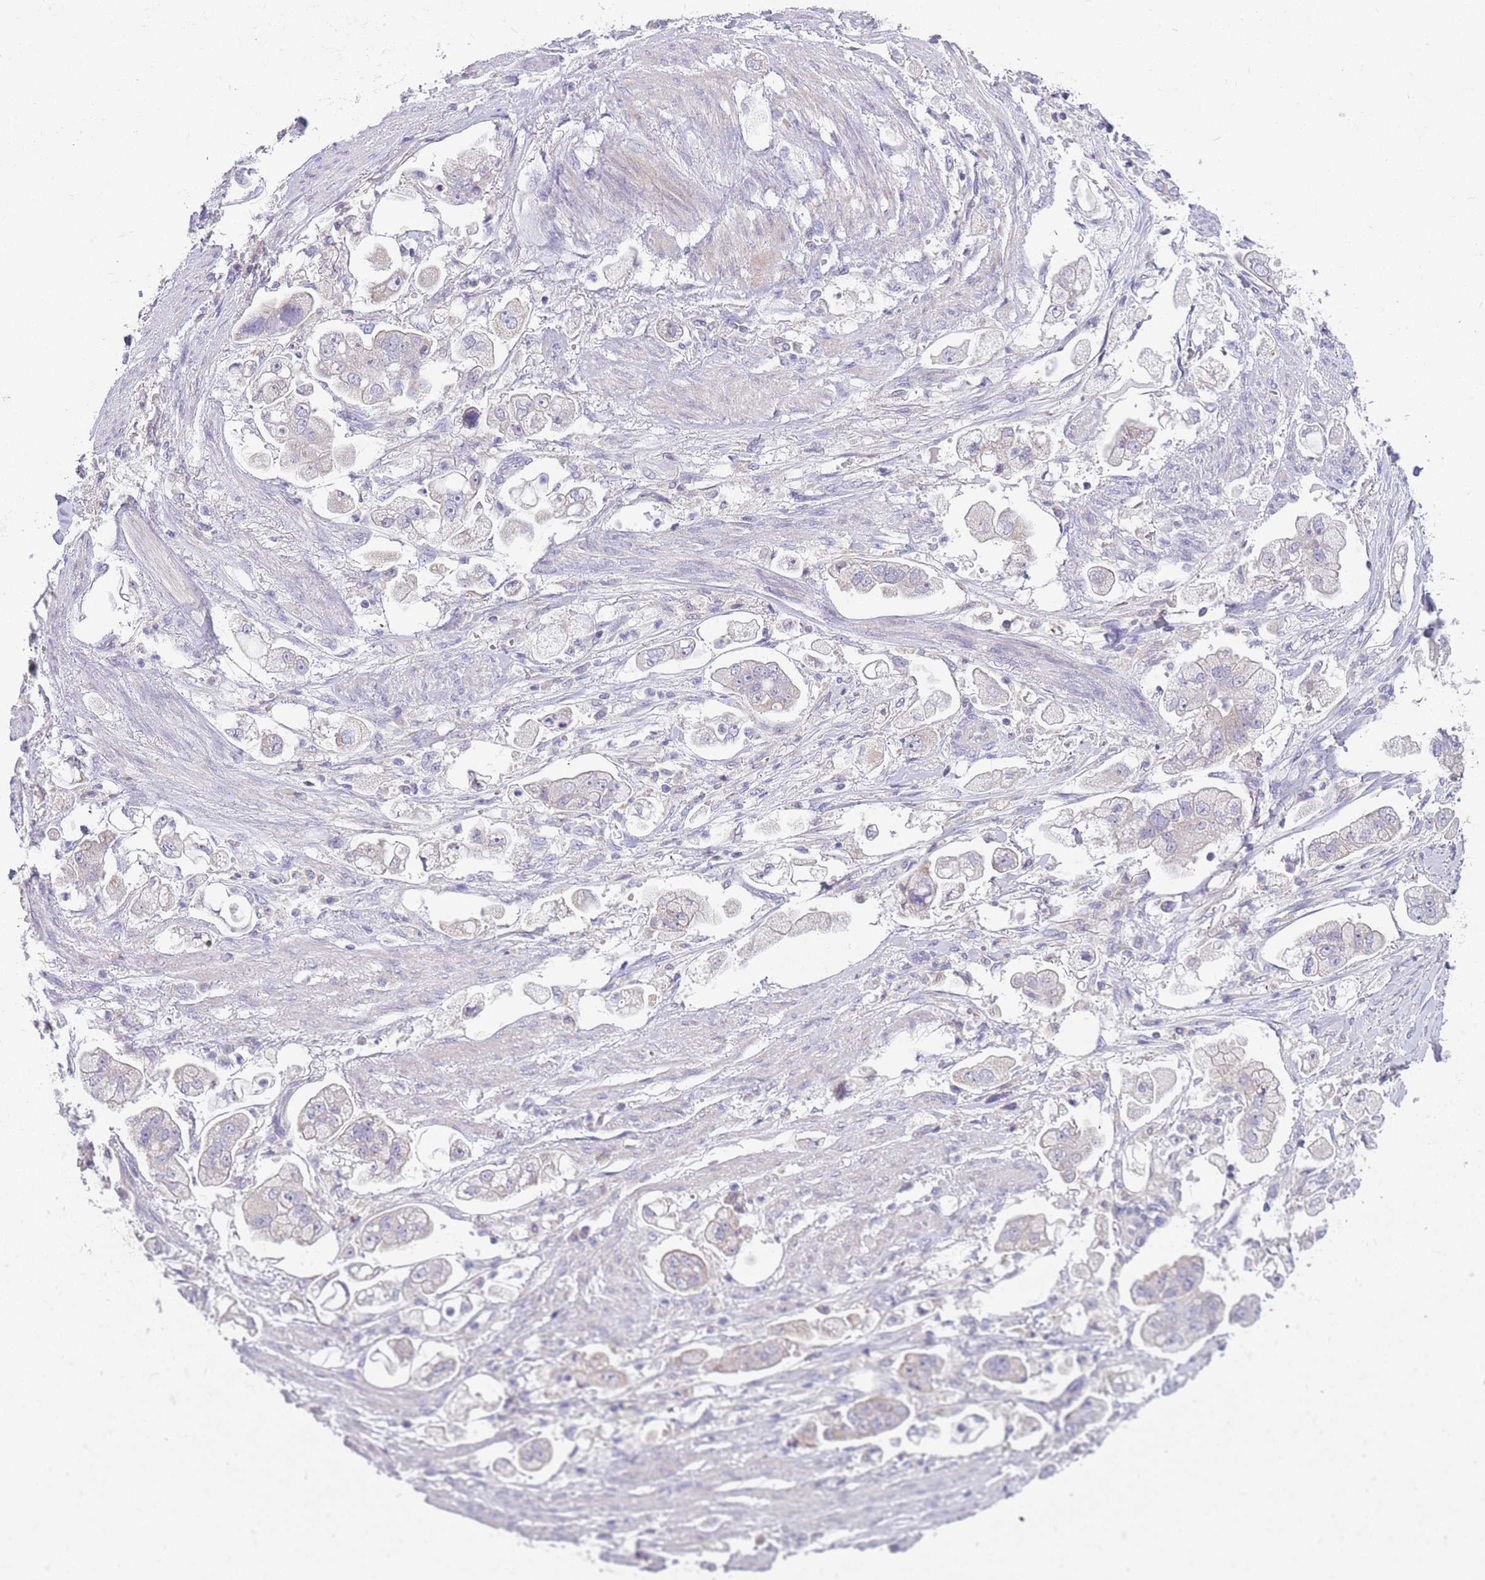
{"staining": {"intensity": "negative", "quantity": "none", "location": "none"}, "tissue": "stomach cancer", "cell_type": "Tumor cells", "image_type": "cancer", "snomed": [{"axis": "morphology", "description": "Adenocarcinoma, NOS"}, {"axis": "topography", "description": "Stomach"}], "caption": "Stomach cancer (adenocarcinoma) stained for a protein using immunohistochemistry (IHC) shows no positivity tumor cells.", "gene": "DDHD1", "patient": {"sex": "male", "age": 62}}